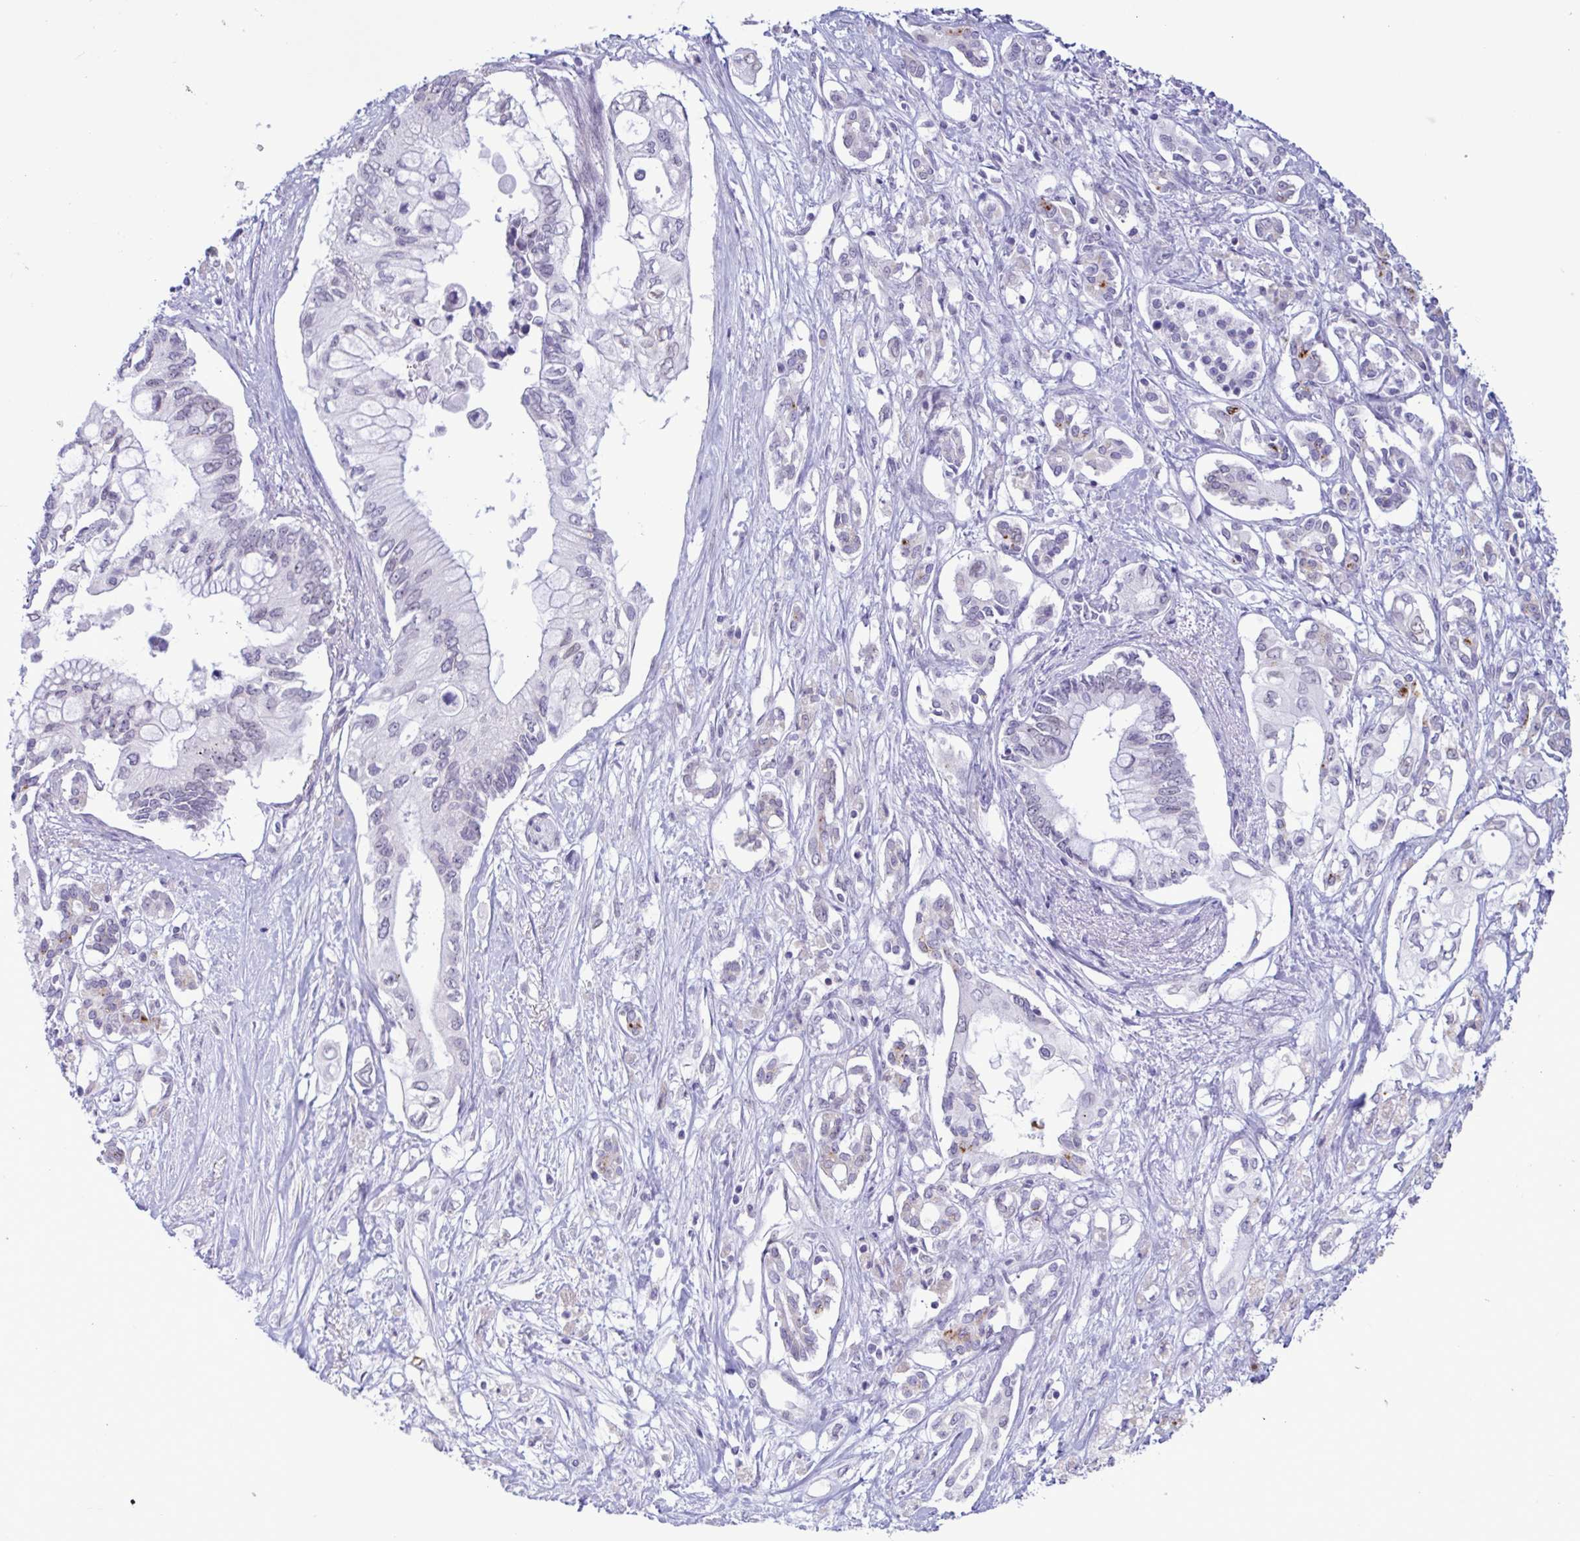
{"staining": {"intensity": "weak", "quantity": "<25%", "location": "nuclear"}, "tissue": "pancreatic cancer", "cell_type": "Tumor cells", "image_type": "cancer", "snomed": [{"axis": "morphology", "description": "Adenocarcinoma, NOS"}, {"axis": "topography", "description": "Pancreas"}], "caption": "Pancreatic cancer (adenocarcinoma) was stained to show a protein in brown. There is no significant positivity in tumor cells.", "gene": "DOCK11", "patient": {"sex": "female", "age": 63}}